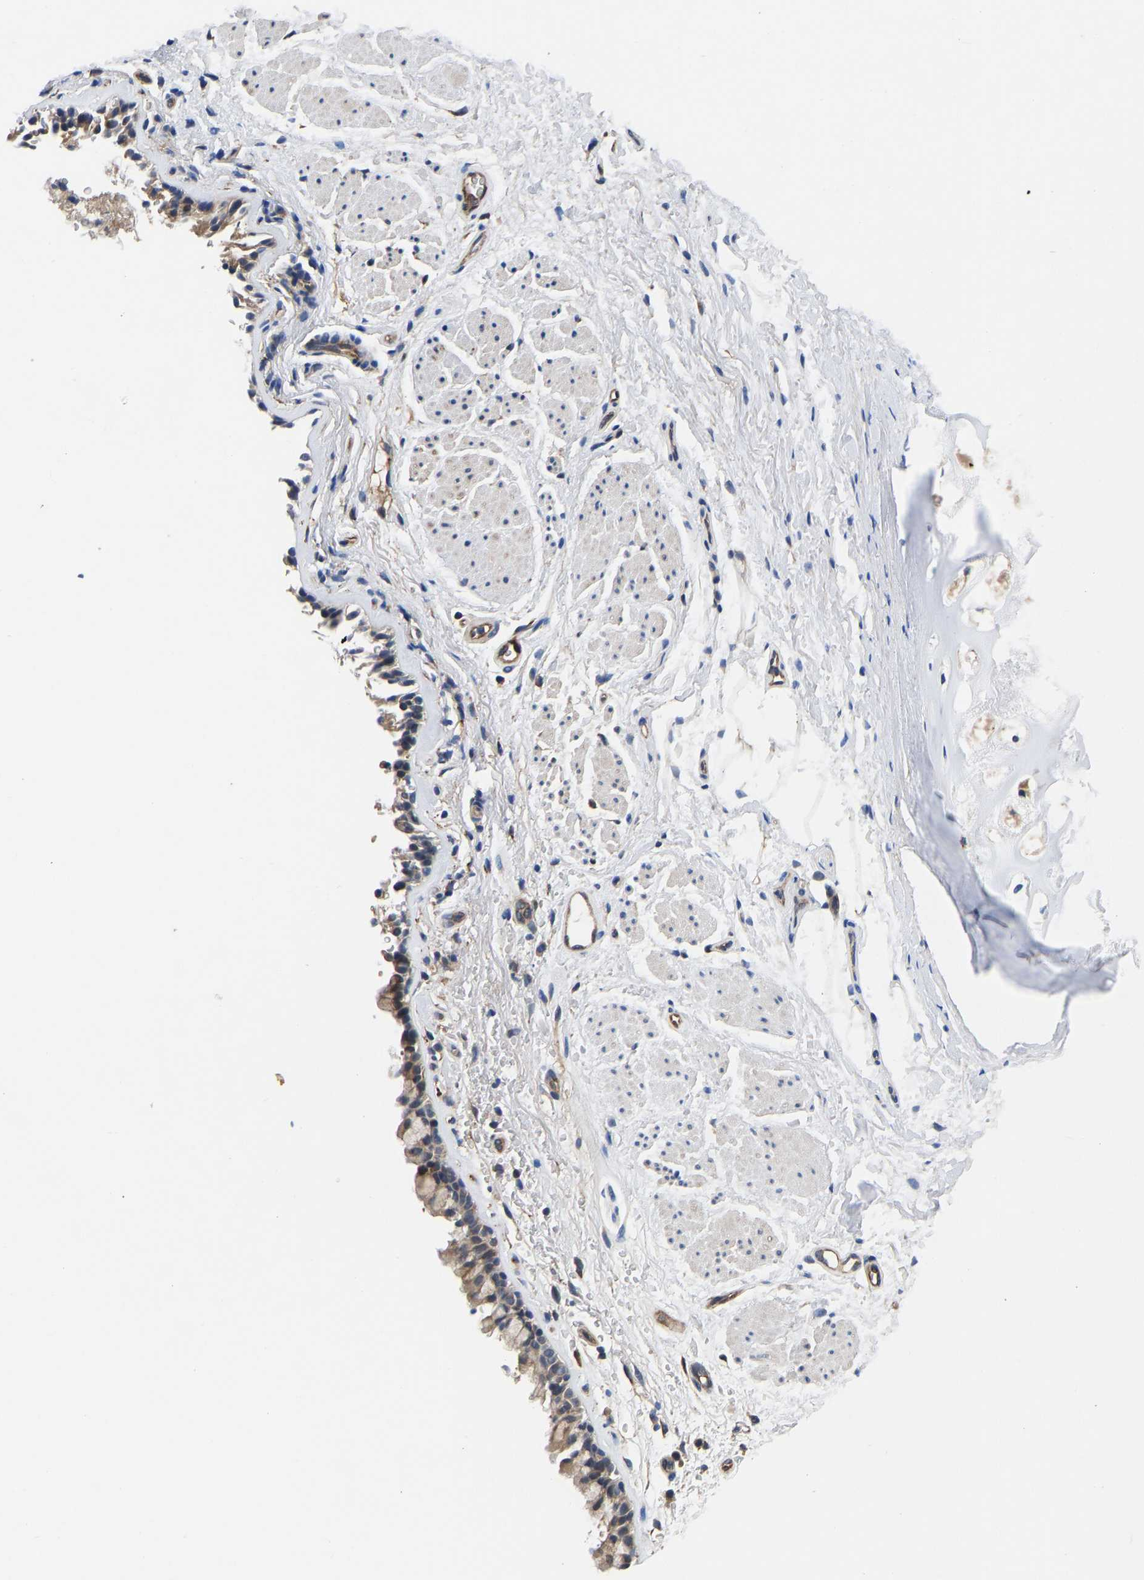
{"staining": {"intensity": "moderate", "quantity": ">75%", "location": "cytoplasmic/membranous"}, "tissue": "bronchus", "cell_type": "Respiratory epithelial cells", "image_type": "normal", "snomed": [{"axis": "morphology", "description": "Normal tissue, NOS"}, {"axis": "topography", "description": "Cartilage tissue"}, {"axis": "topography", "description": "Bronchus"}], "caption": "A brown stain highlights moderate cytoplasmic/membranous staining of a protein in respiratory epithelial cells of normal bronchus.", "gene": "FRRS1", "patient": {"sex": "female", "age": 53}}